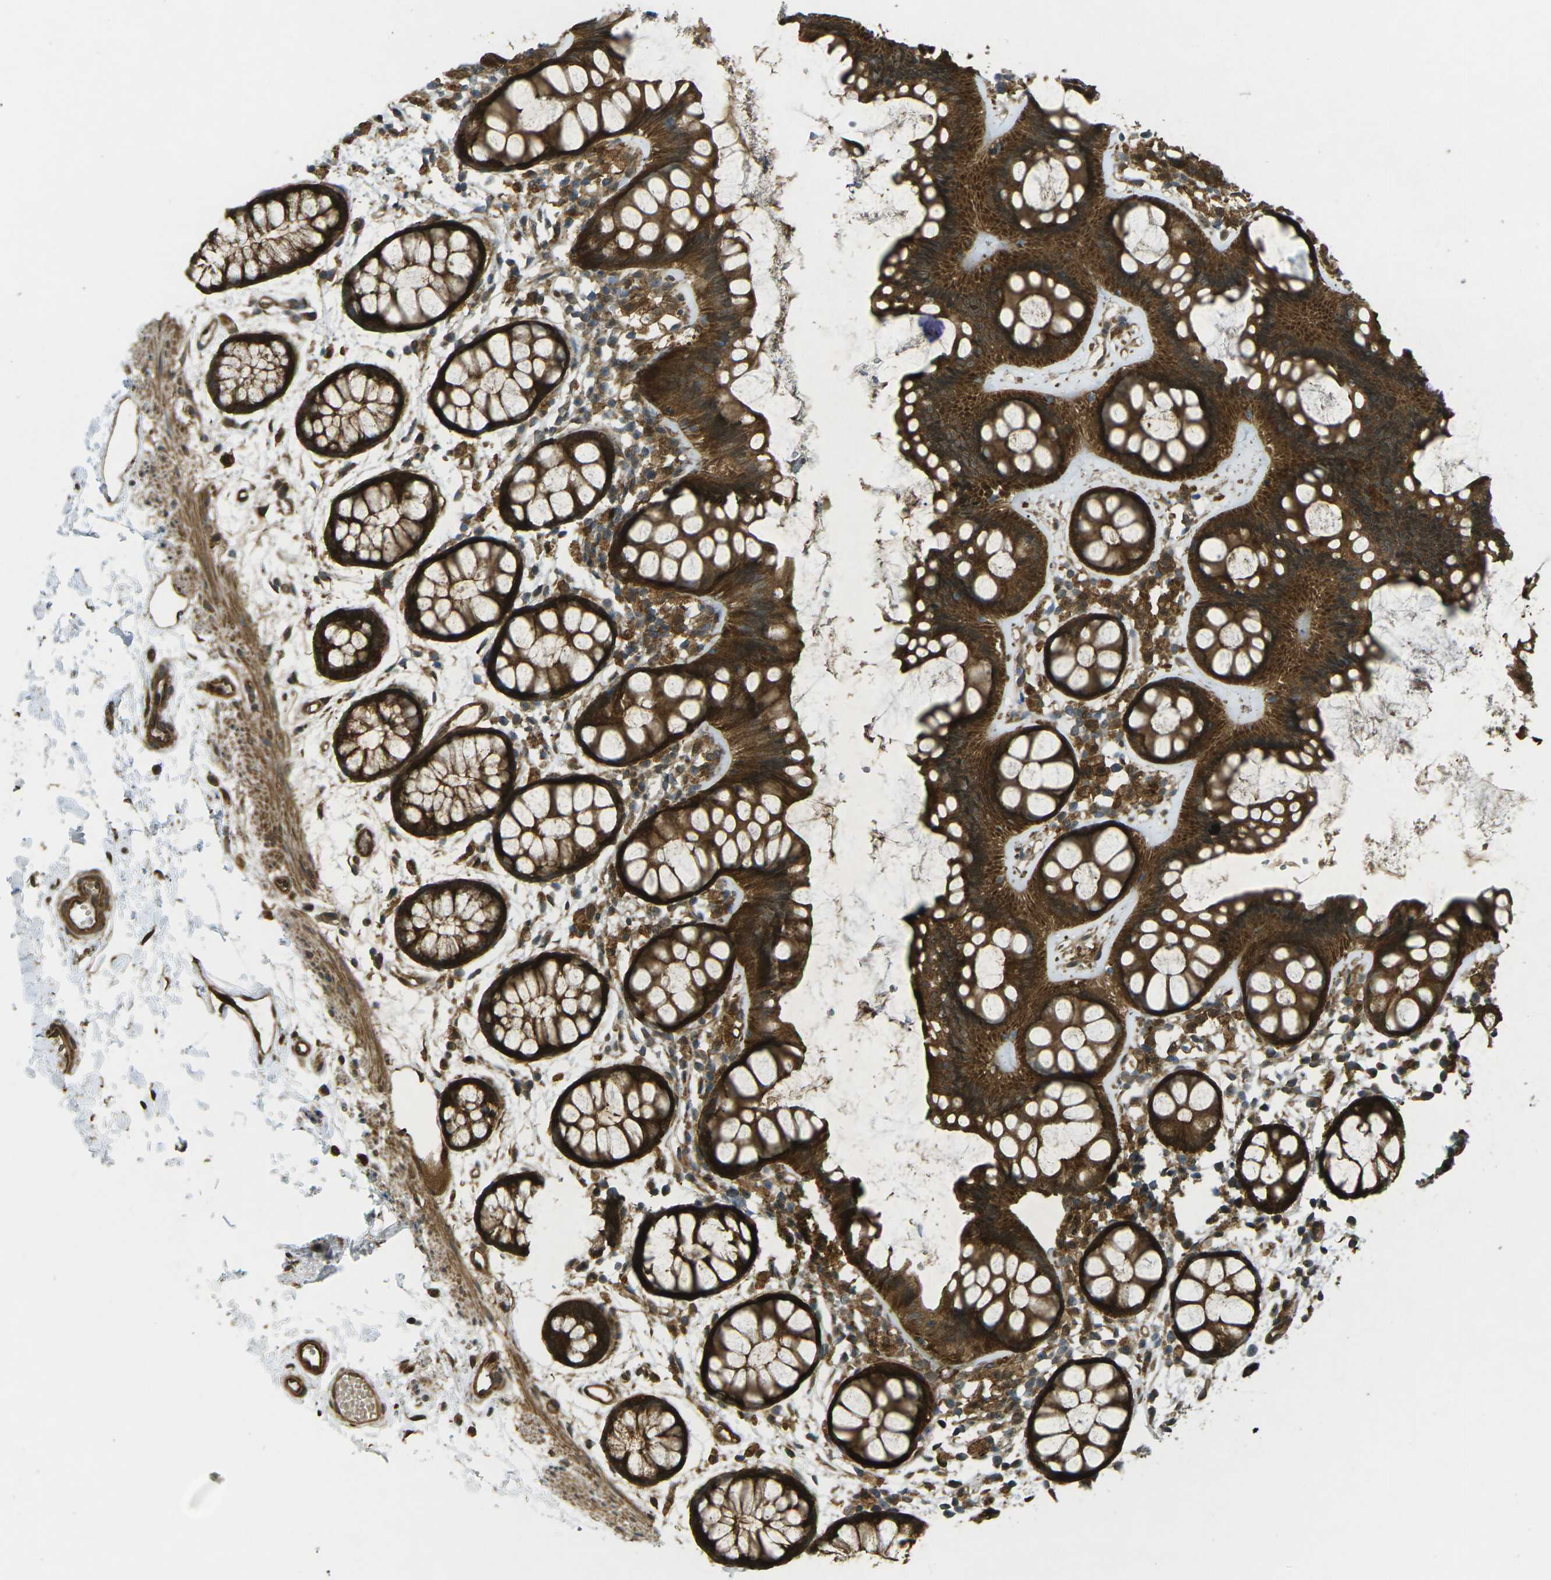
{"staining": {"intensity": "strong", "quantity": ">75%", "location": "cytoplasmic/membranous"}, "tissue": "rectum", "cell_type": "Glandular cells", "image_type": "normal", "snomed": [{"axis": "morphology", "description": "Normal tissue, NOS"}, {"axis": "topography", "description": "Rectum"}], "caption": "Approximately >75% of glandular cells in normal rectum display strong cytoplasmic/membranous protein positivity as visualized by brown immunohistochemical staining.", "gene": "CHMP3", "patient": {"sex": "female", "age": 66}}